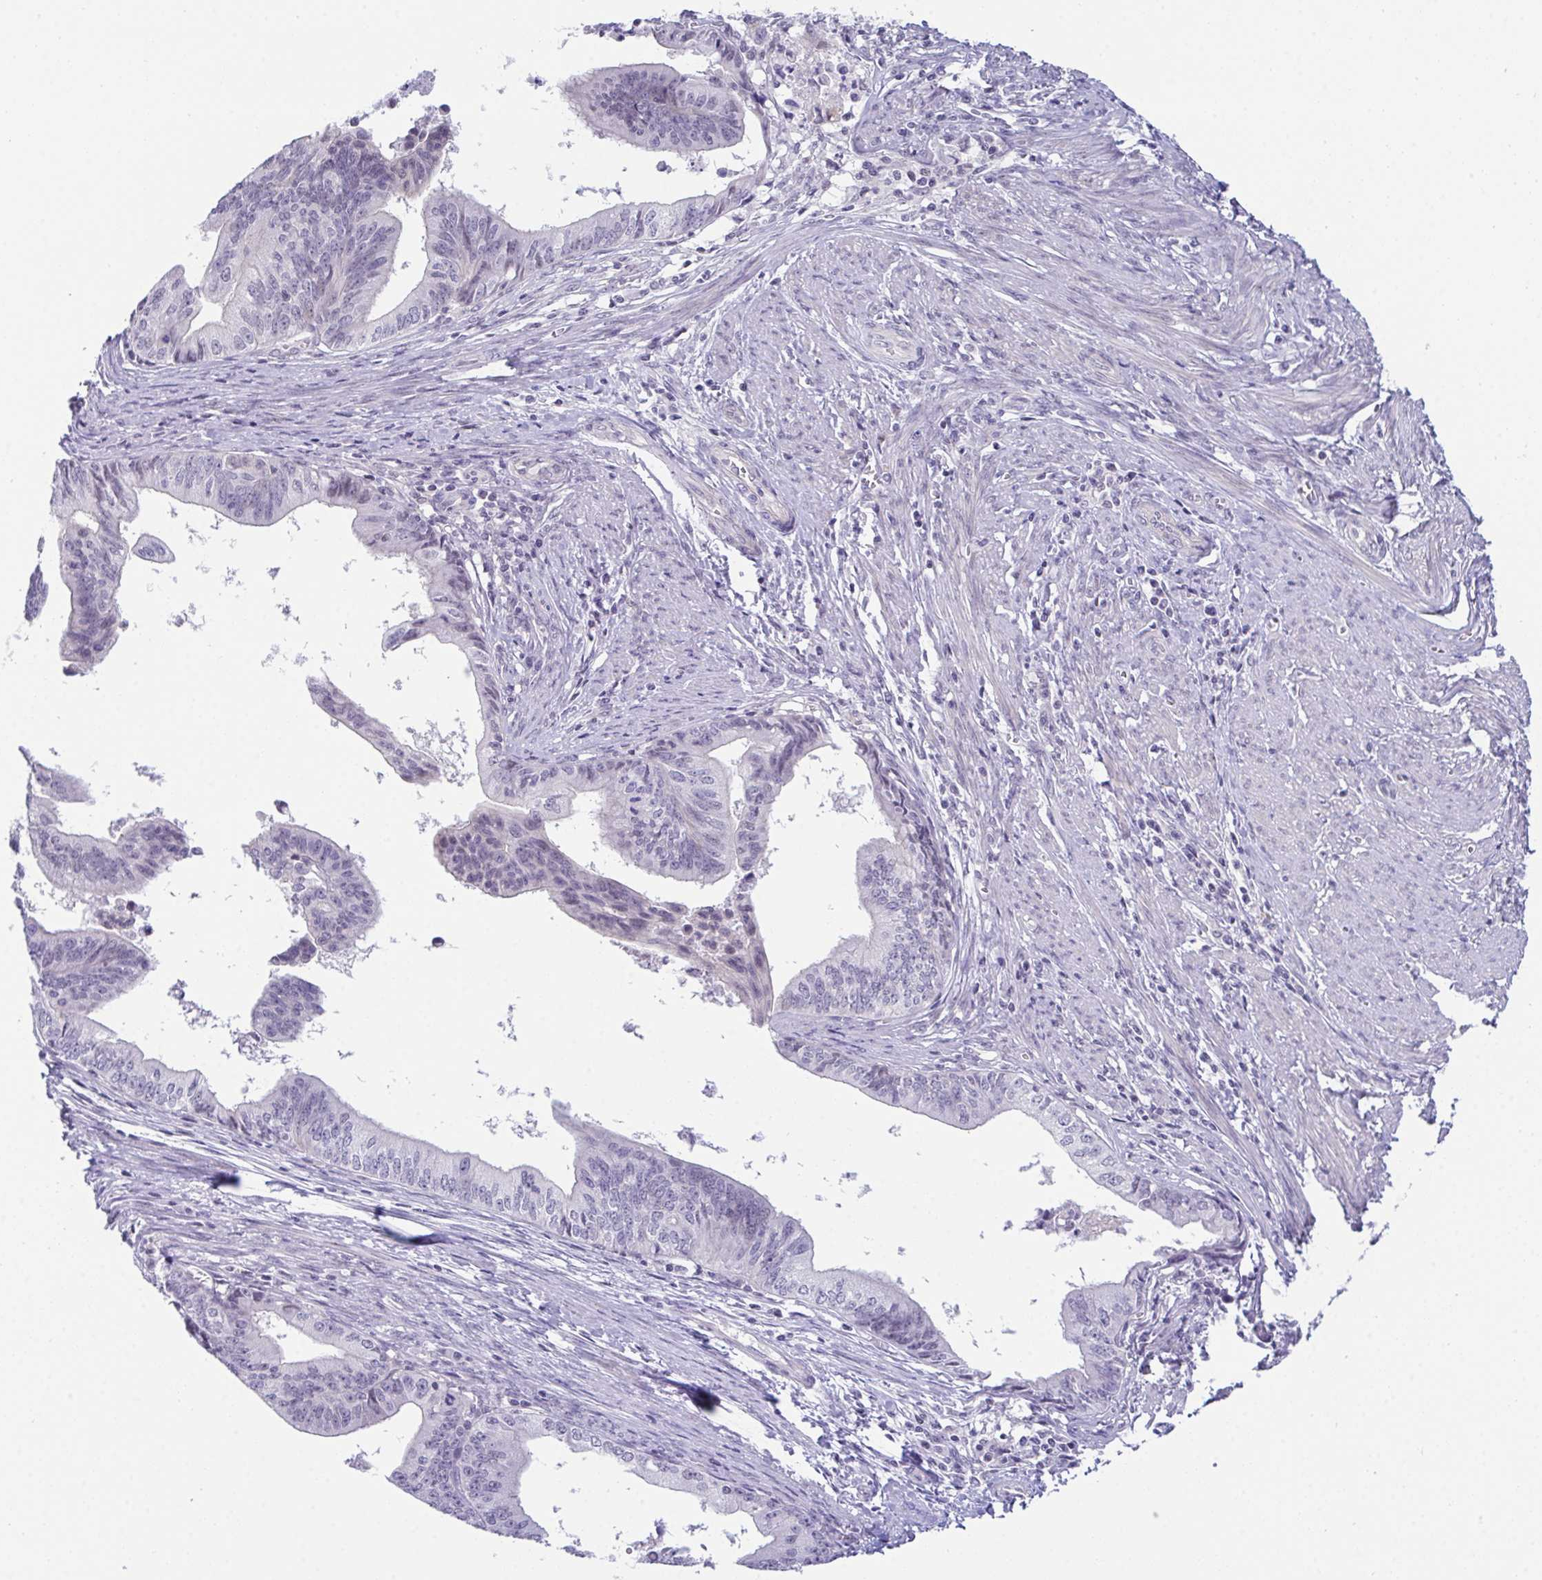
{"staining": {"intensity": "negative", "quantity": "none", "location": "none"}, "tissue": "endometrial cancer", "cell_type": "Tumor cells", "image_type": "cancer", "snomed": [{"axis": "morphology", "description": "Adenocarcinoma, NOS"}, {"axis": "topography", "description": "Endometrium"}], "caption": "Image shows no significant protein positivity in tumor cells of endometrial cancer.", "gene": "ATP6V0D2", "patient": {"sex": "female", "age": 65}}